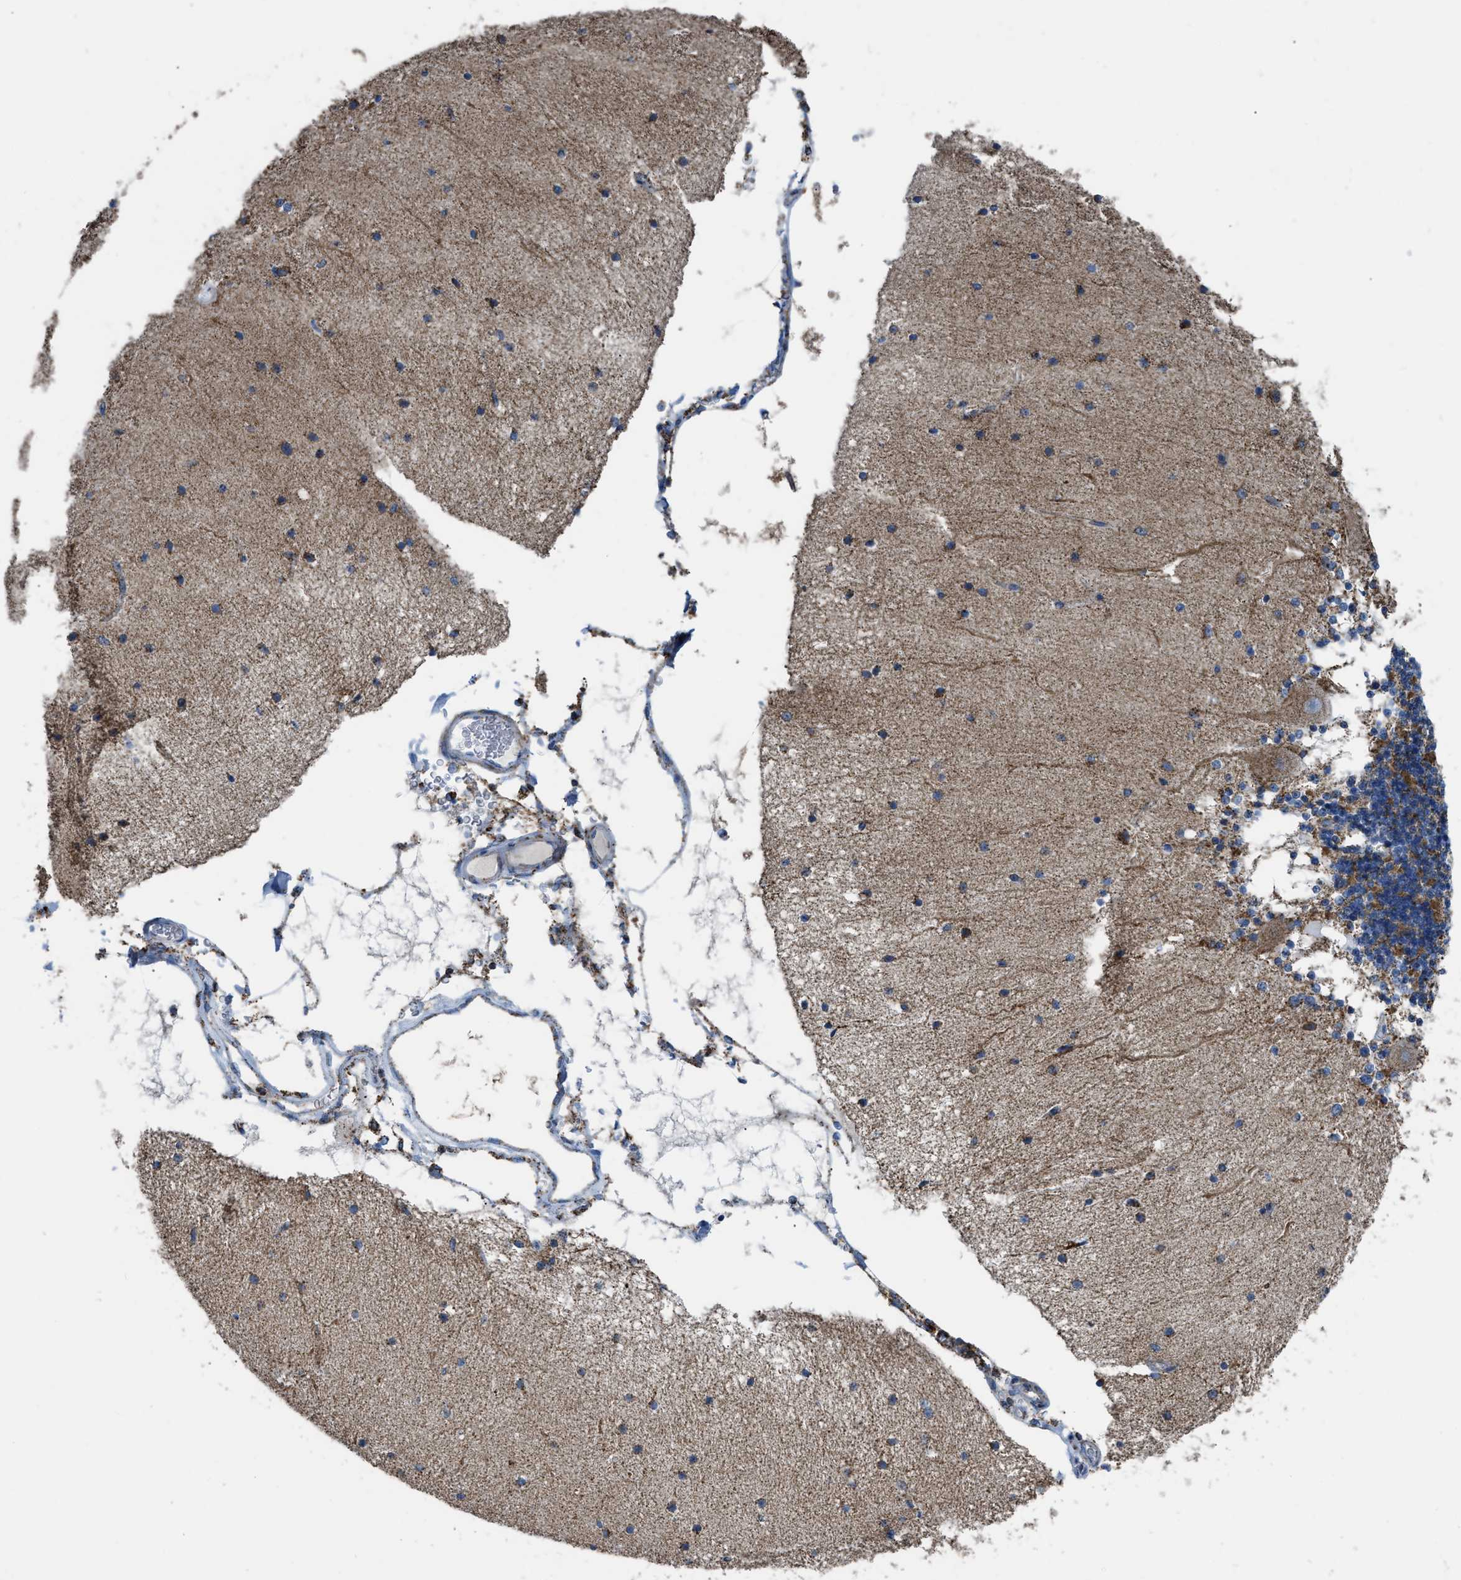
{"staining": {"intensity": "moderate", "quantity": ">75%", "location": "cytoplasmic/membranous"}, "tissue": "cerebellum", "cell_type": "Cells in granular layer", "image_type": "normal", "snomed": [{"axis": "morphology", "description": "Normal tissue, NOS"}, {"axis": "topography", "description": "Cerebellum"}], "caption": "This is a micrograph of immunohistochemistry staining of unremarkable cerebellum, which shows moderate positivity in the cytoplasmic/membranous of cells in granular layer.", "gene": "ETFB", "patient": {"sex": "female", "age": 54}}